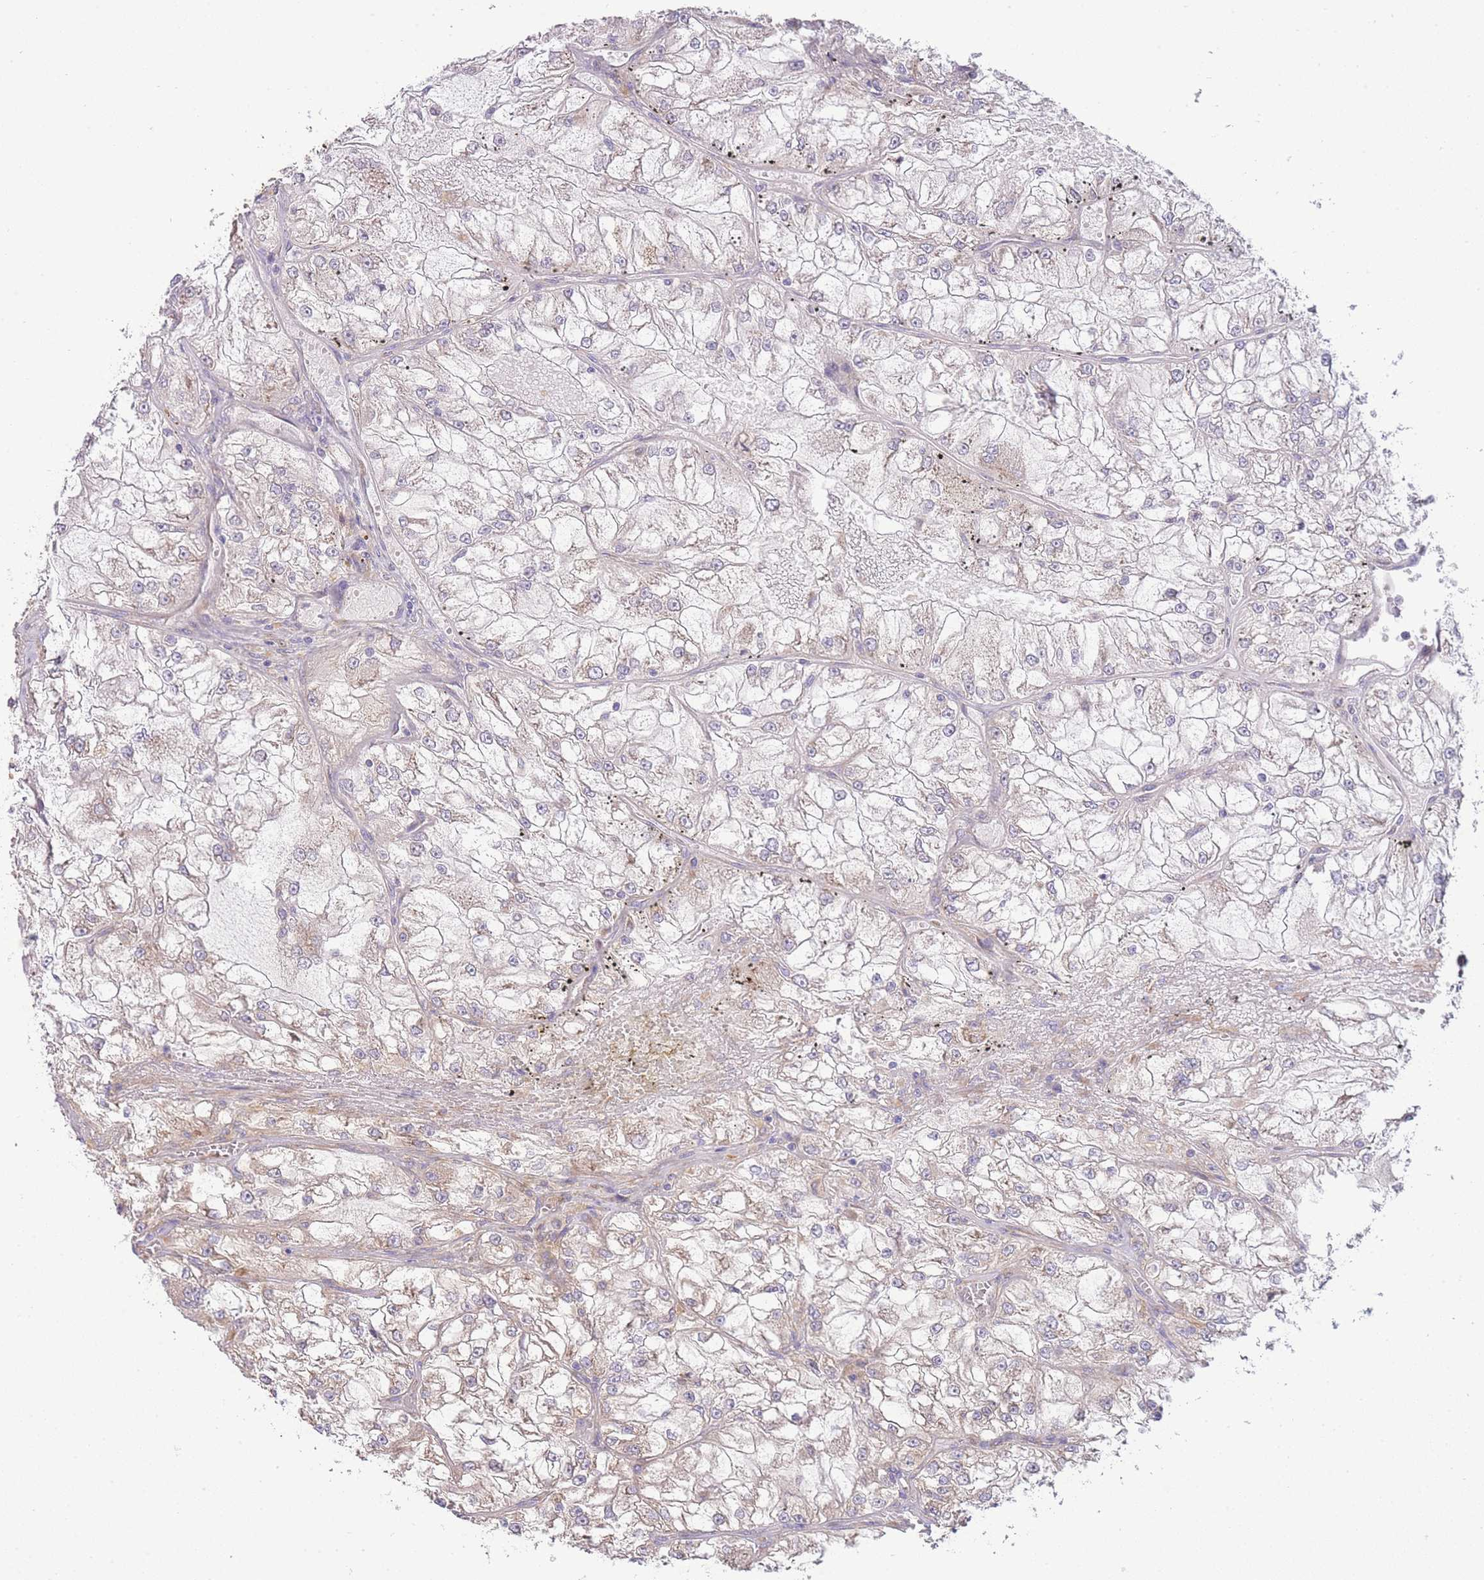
{"staining": {"intensity": "negative", "quantity": "none", "location": "none"}, "tissue": "renal cancer", "cell_type": "Tumor cells", "image_type": "cancer", "snomed": [{"axis": "morphology", "description": "Adenocarcinoma, NOS"}, {"axis": "topography", "description": "Kidney"}], "caption": "This is an immunohistochemistry (IHC) photomicrograph of human renal cancer (adenocarcinoma). There is no positivity in tumor cells.", "gene": "BEX1", "patient": {"sex": "female", "age": 72}}